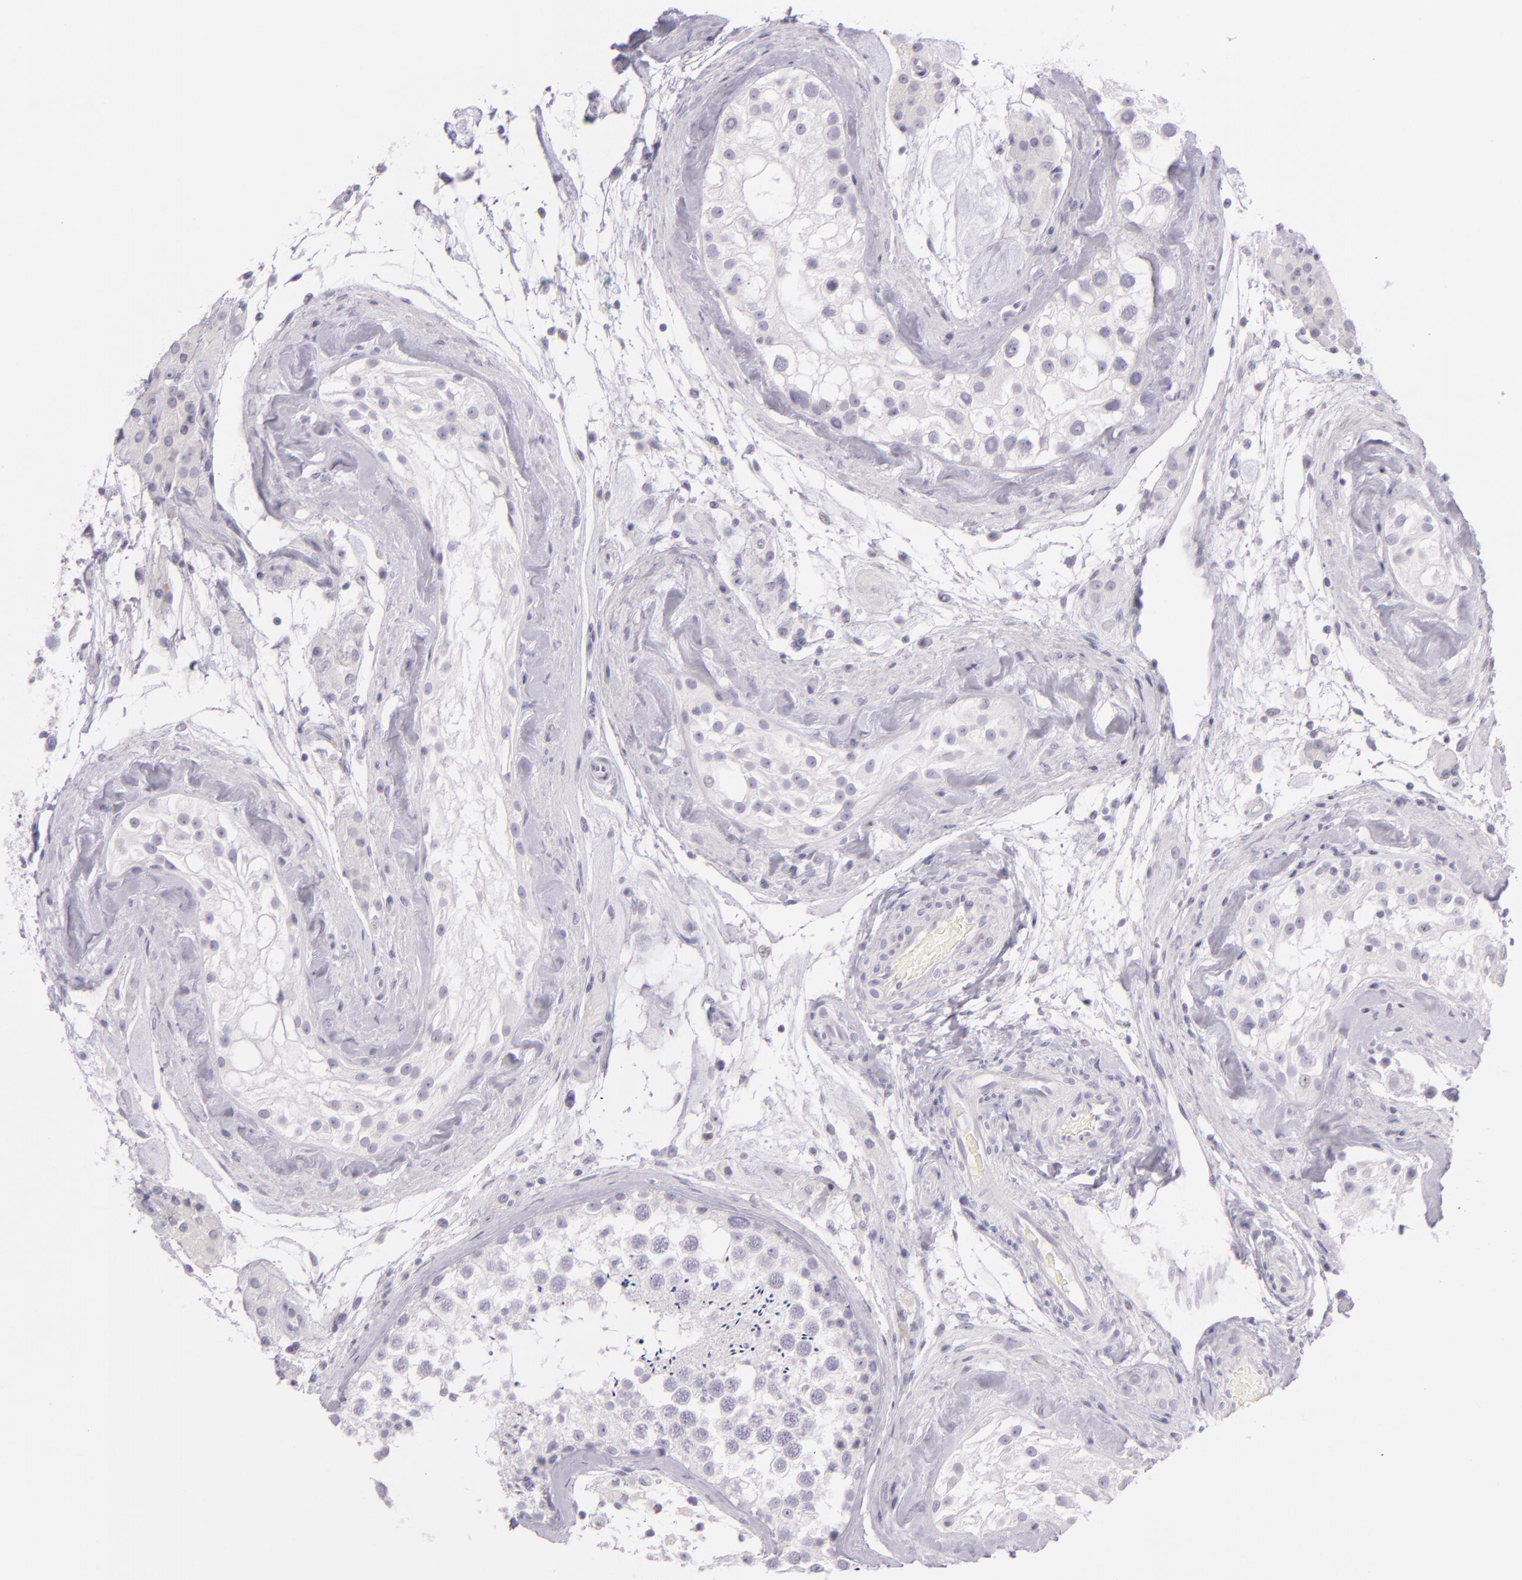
{"staining": {"intensity": "negative", "quantity": "none", "location": "none"}, "tissue": "testis", "cell_type": "Cells in seminiferous ducts", "image_type": "normal", "snomed": [{"axis": "morphology", "description": "Normal tissue, NOS"}, {"axis": "topography", "description": "Testis"}], "caption": "IHC image of normal testis: testis stained with DAB demonstrates no significant protein positivity in cells in seminiferous ducts.", "gene": "CBS", "patient": {"sex": "male", "age": 46}}